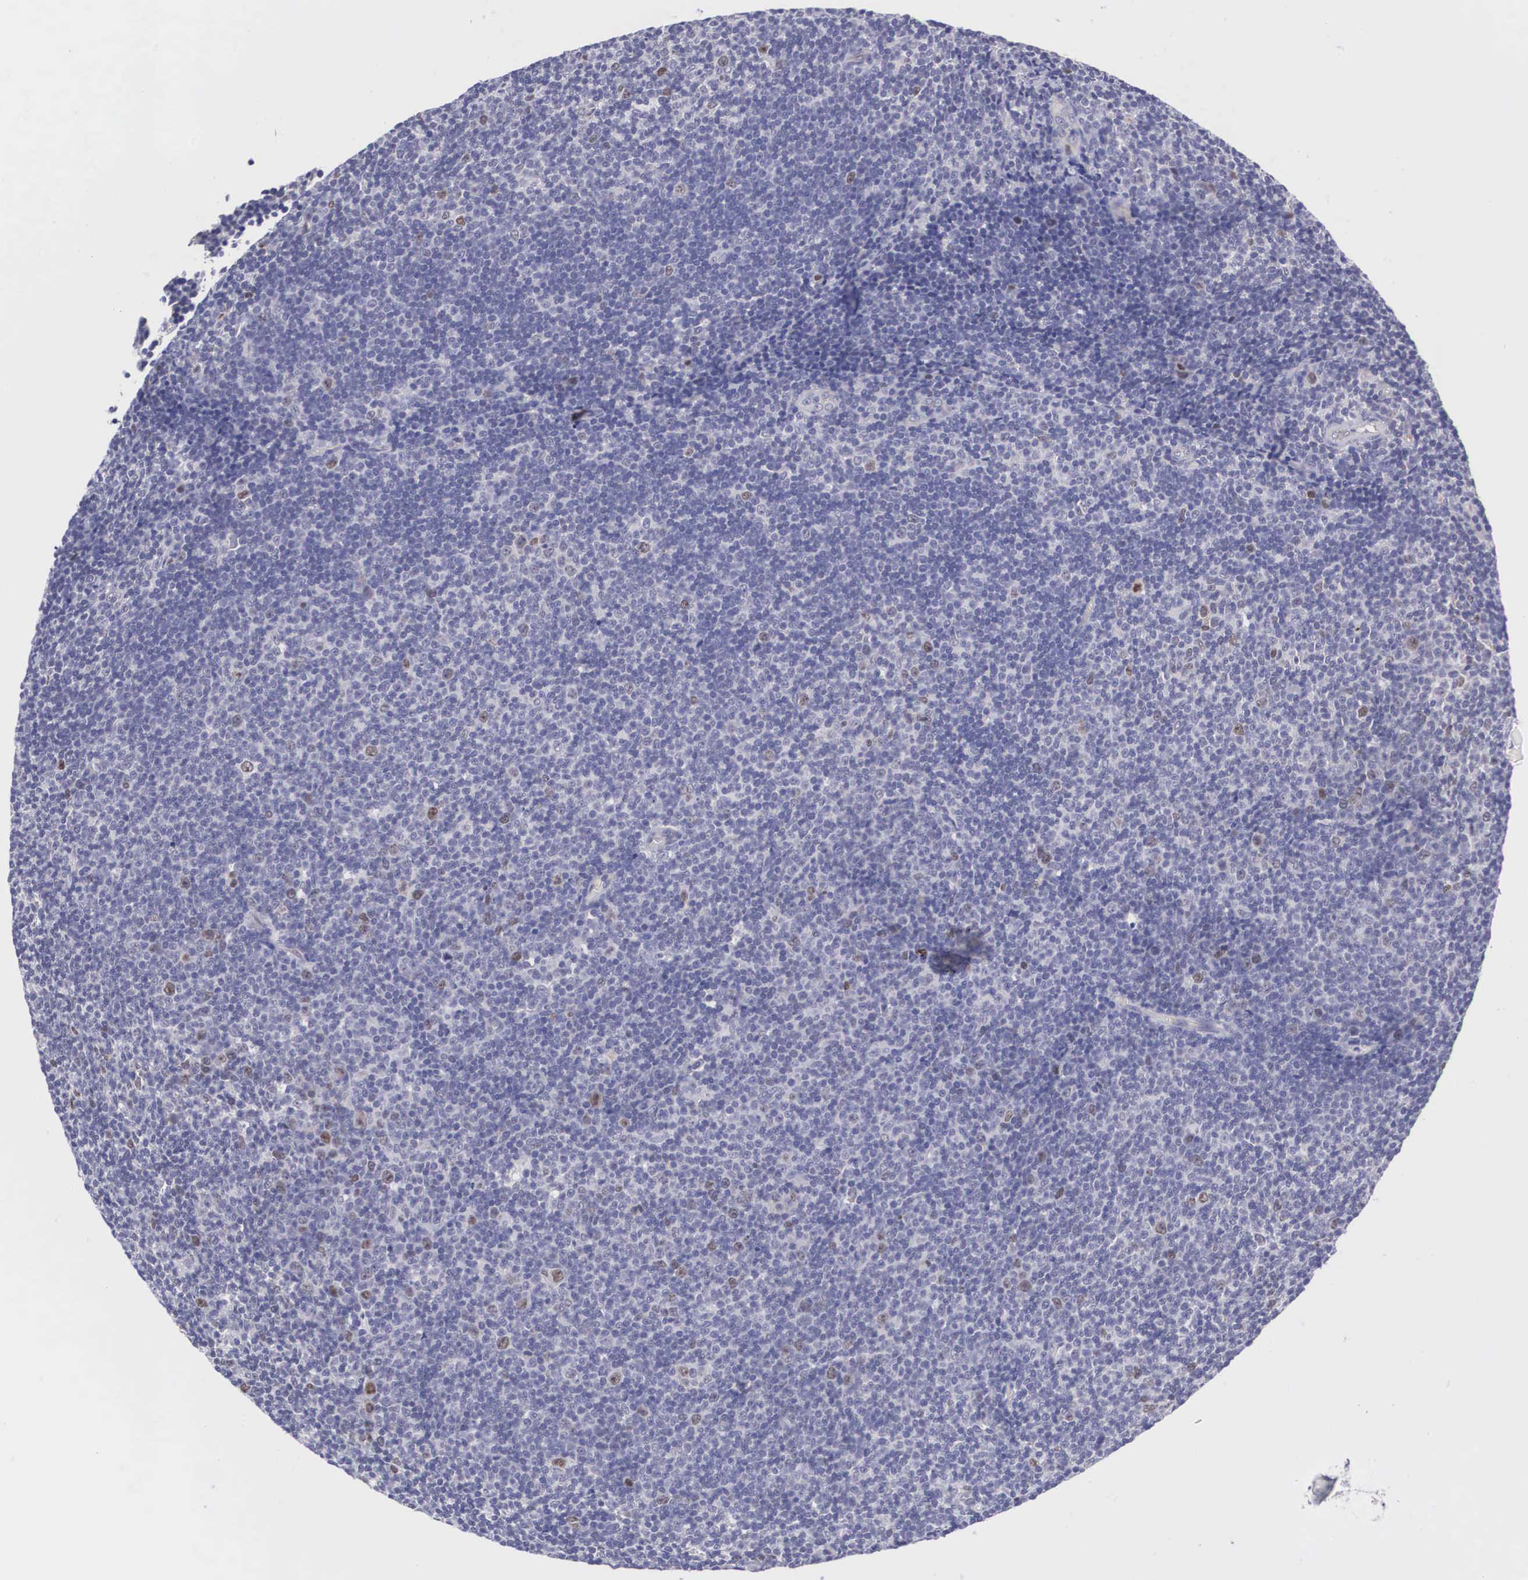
{"staining": {"intensity": "negative", "quantity": "none", "location": "none"}, "tissue": "lymphoma", "cell_type": "Tumor cells", "image_type": "cancer", "snomed": [{"axis": "morphology", "description": "Malignant lymphoma, non-Hodgkin's type, Low grade"}, {"axis": "topography", "description": "Lymph node"}], "caption": "High power microscopy histopathology image of an immunohistochemistry image of lymphoma, revealing no significant positivity in tumor cells. (Immunohistochemistry (ihc), brightfield microscopy, high magnification).", "gene": "MAST4", "patient": {"sex": "male", "age": 49}}